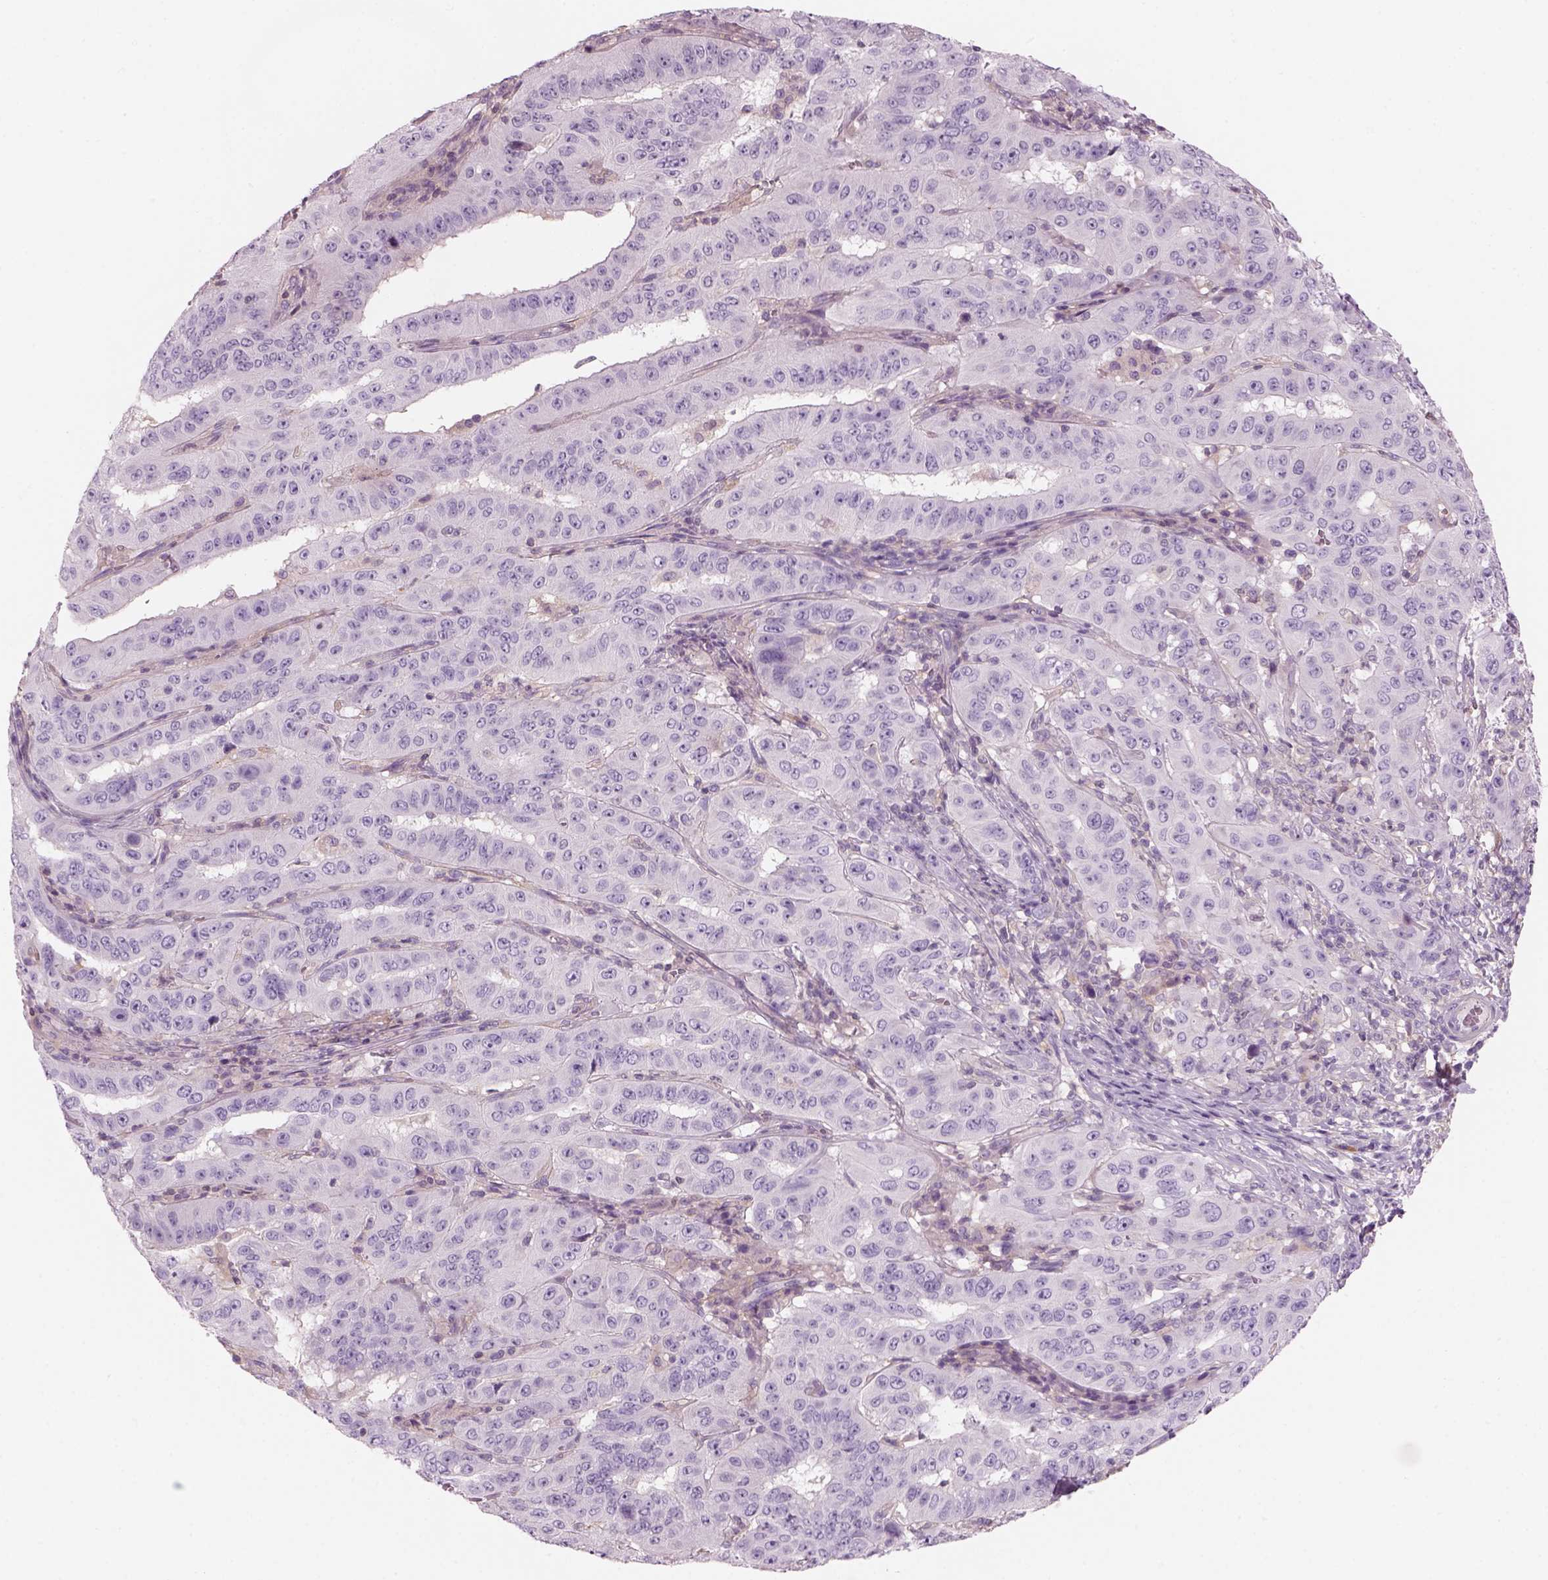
{"staining": {"intensity": "negative", "quantity": "none", "location": "none"}, "tissue": "pancreatic cancer", "cell_type": "Tumor cells", "image_type": "cancer", "snomed": [{"axis": "morphology", "description": "Adenocarcinoma, NOS"}, {"axis": "topography", "description": "Pancreas"}], "caption": "Pancreatic cancer (adenocarcinoma) stained for a protein using IHC shows no expression tumor cells.", "gene": "SLC1A7", "patient": {"sex": "male", "age": 63}}